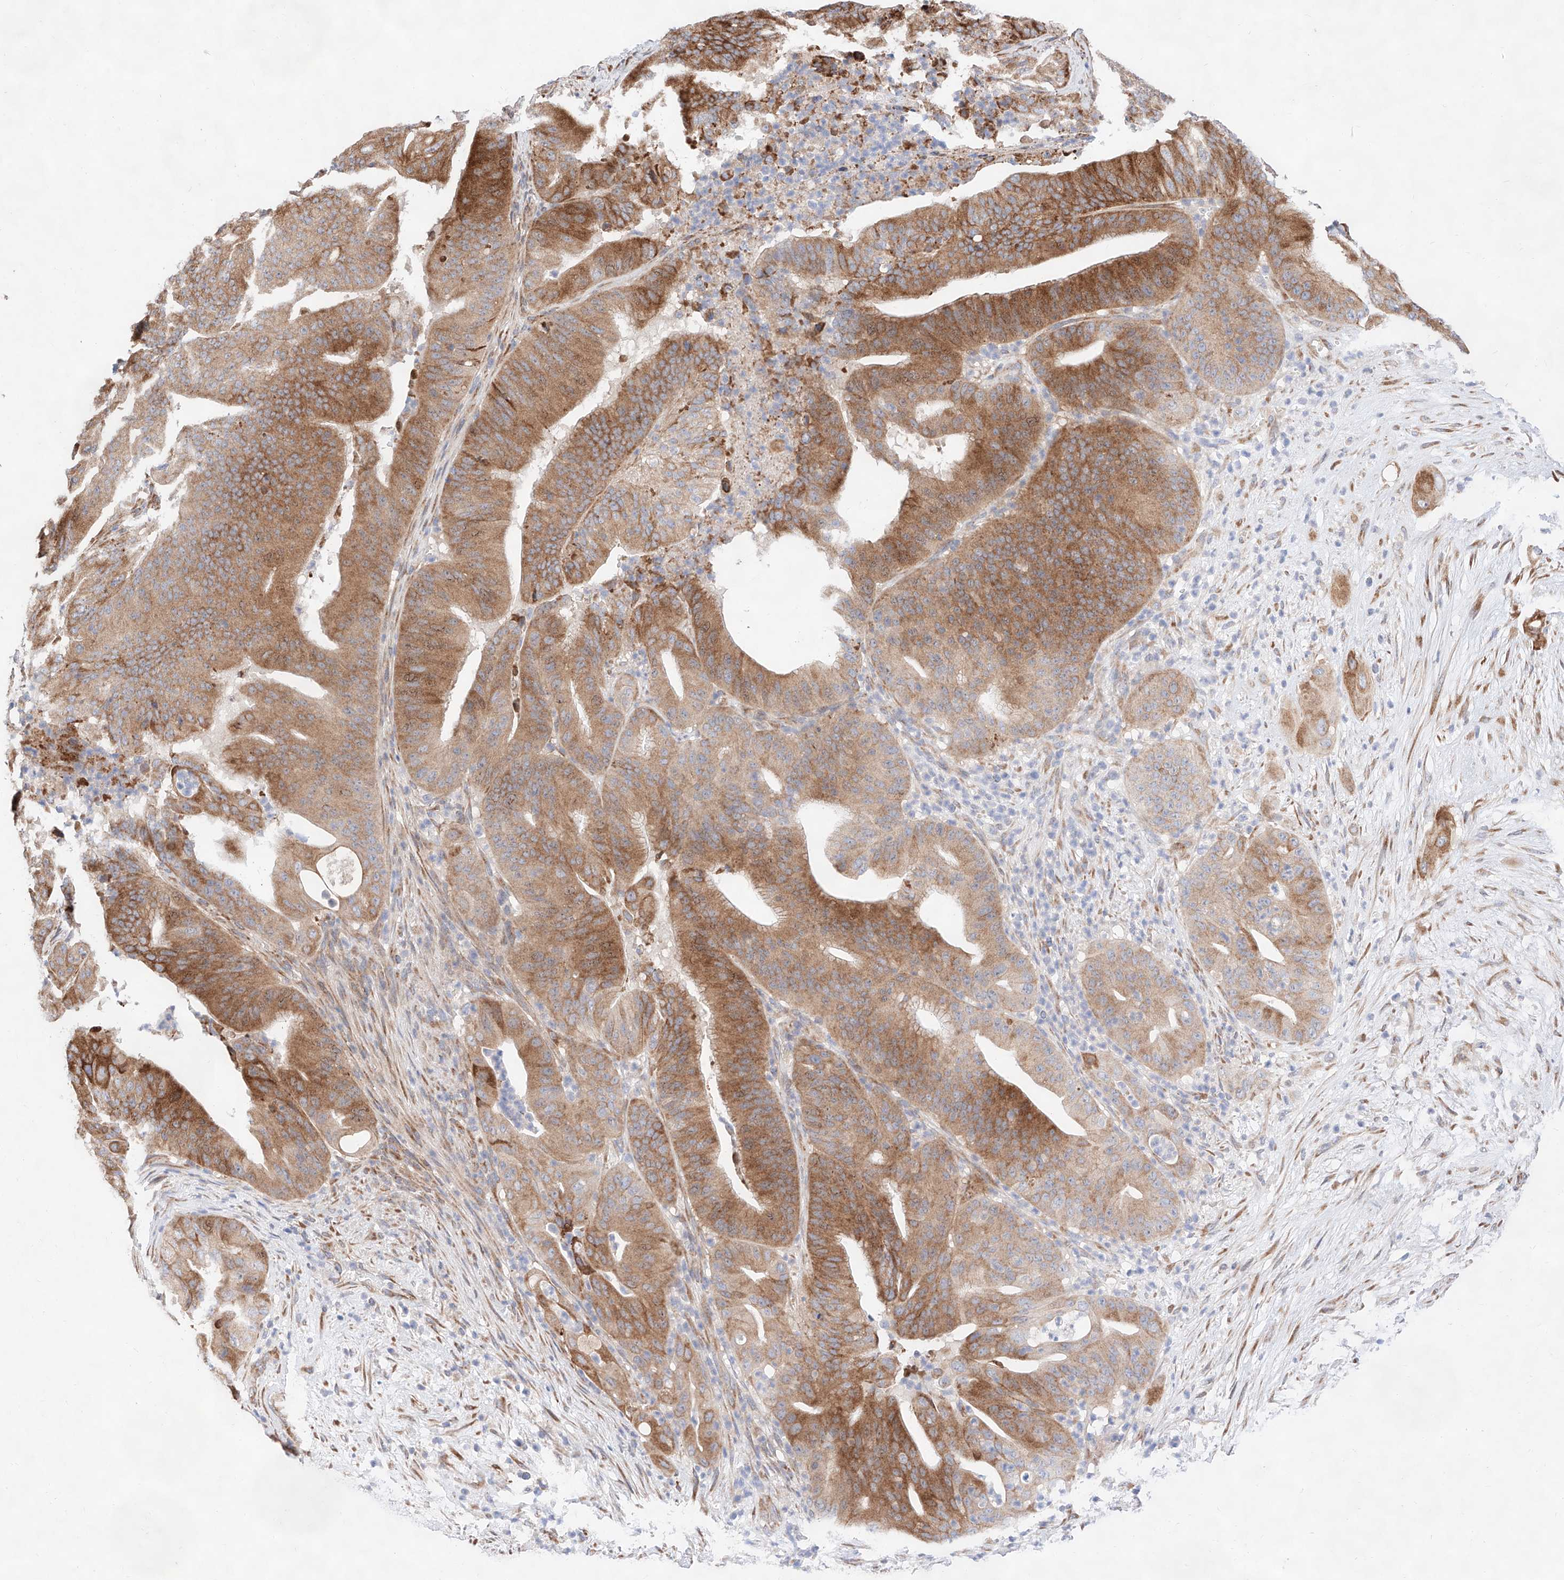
{"staining": {"intensity": "moderate", "quantity": ">75%", "location": "cytoplasmic/membranous"}, "tissue": "pancreatic cancer", "cell_type": "Tumor cells", "image_type": "cancer", "snomed": [{"axis": "morphology", "description": "Adenocarcinoma, NOS"}, {"axis": "topography", "description": "Pancreas"}], "caption": "Adenocarcinoma (pancreatic) stained with immunohistochemistry (IHC) displays moderate cytoplasmic/membranous staining in approximately >75% of tumor cells. Ihc stains the protein in brown and the nuclei are stained blue.", "gene": "ATP9B", "patient": {"sex": "female", "age": 77}}